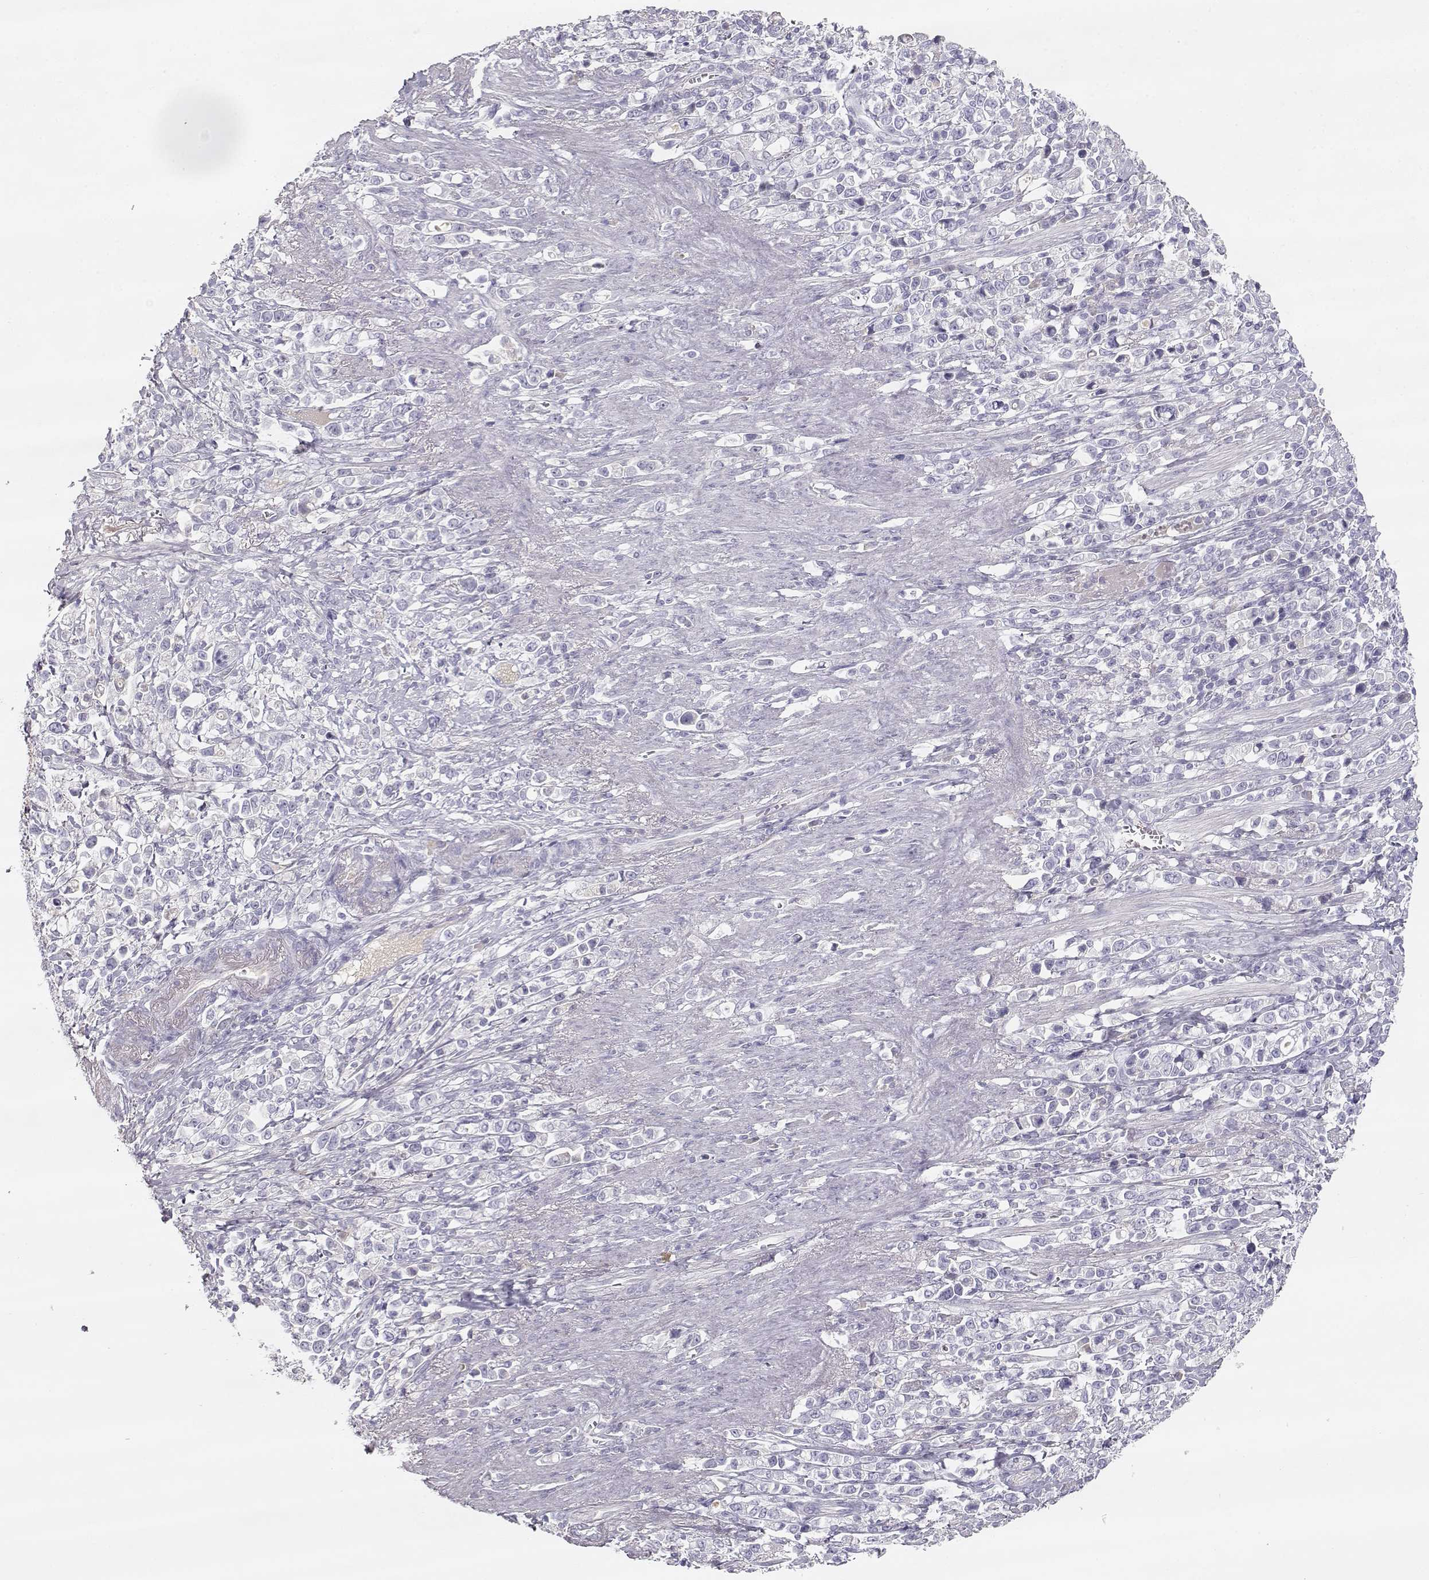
{"staining": {"intensity": "negative", "quantity": "none", "location": "none"}, "tissue": "stomach cancer", "cell_type": "Tumor cells", "image_type": "cancer", "snomed": [{"axis": "morphology", "description": "Adenocarcinoma, NOS"}, {"axis": "topography", "description": "Stomach"}], "caption": "A high-resolution histopathology image shows immunohistochemistry staining of stomach adenocarcinoma, which reveals no significant expression in tumor cells.", "gene": "SLCO6A1", "patient": {"sex": "male", "age": 63}}